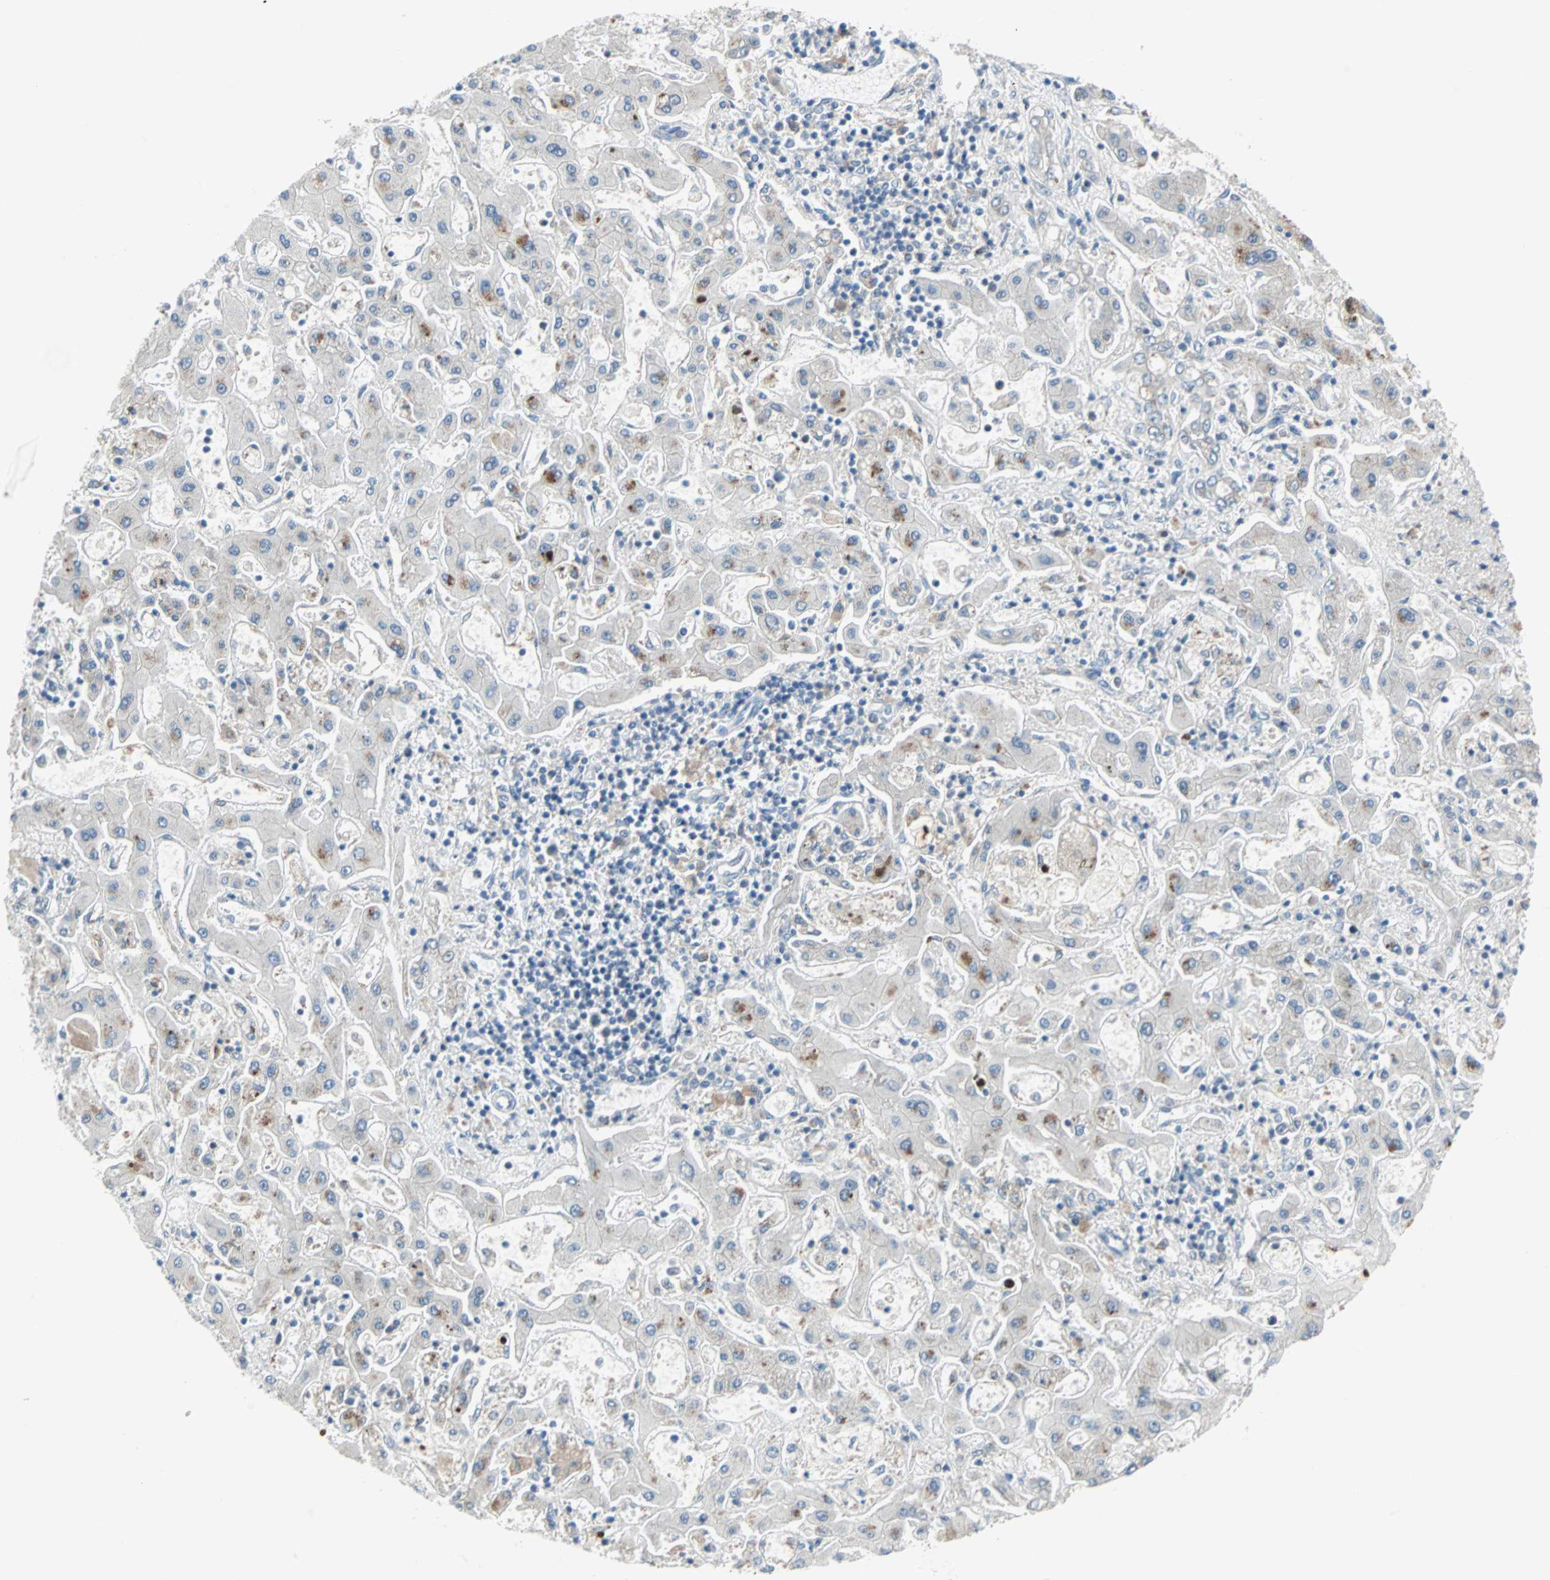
{"staining": {"intensity": "negative", "quantity": "none", "location": "none"}, "tissue": "liver cancer", "cell_type": "Tumor cells", "image_type": "cancer", "snomed": [{"axis": "morphology", "description": "Cholangiocarcinoma"}, {"axis": "topography", "description": "Liver"}], "caption": "Immunohistochemical staining of liver cholangiocarcinoma demonstrates no significant expression in tumor cells. The staining was performed using DAB (3,3'-diaminobenzidine) to visualize the protein expression in brown, while the nuclei were stained in blue with hematoxylin (Magnification: 20x).", "gene": "CASP3", "patient": {"sex": "male", "age": 50}}